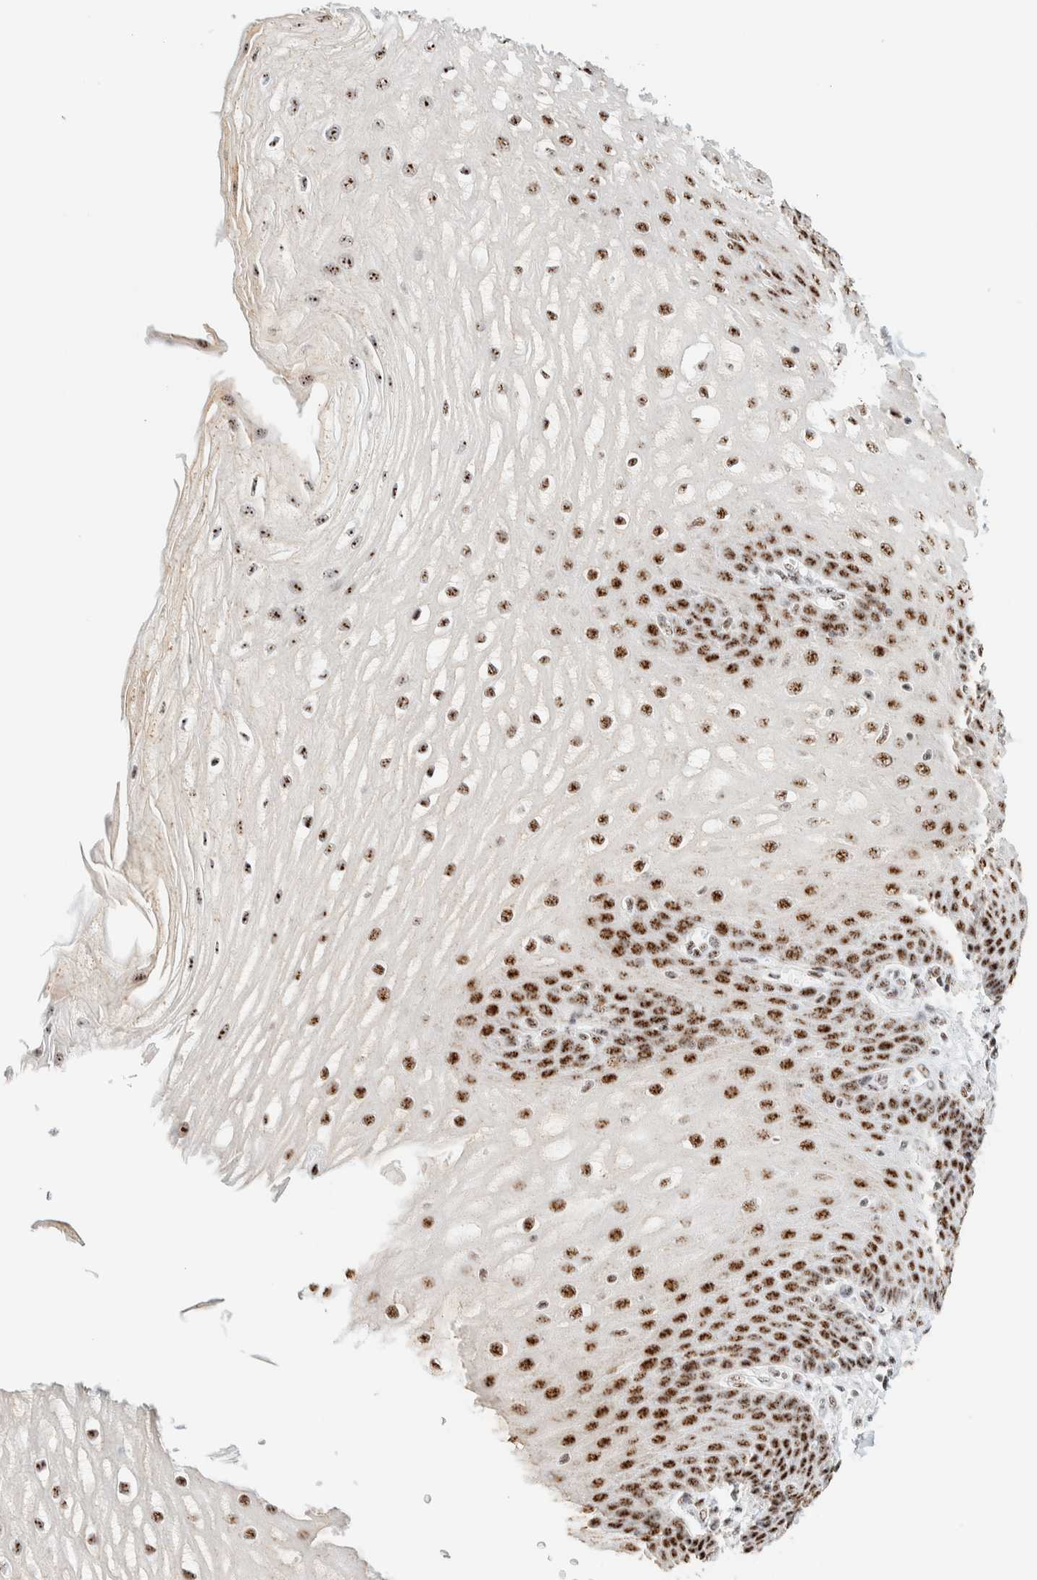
{"staining": {"intensity": "strong", "quantity": ">75%", "location": "nuclear"}, "tissue": "esophagus", "cell_type": "Squamous epithelial cells", "image_type": "normal", "snomed": [{"axis": "morphology", "description": "Normal tissue, NOS"}, {"axis": "topography", "description": "Esophagus"}], "caption": "Benign esophagus exhibits strong nuclear expression in approximately >75% of squamous epithelial cells, visualized by immunohistochemistry. Using DAB (brown) and hematoxylin (blue) stains, captured at high magnification using brightfield microscopy.", "gene": "SON", "patient": {"sex": "male", "age": 54}}